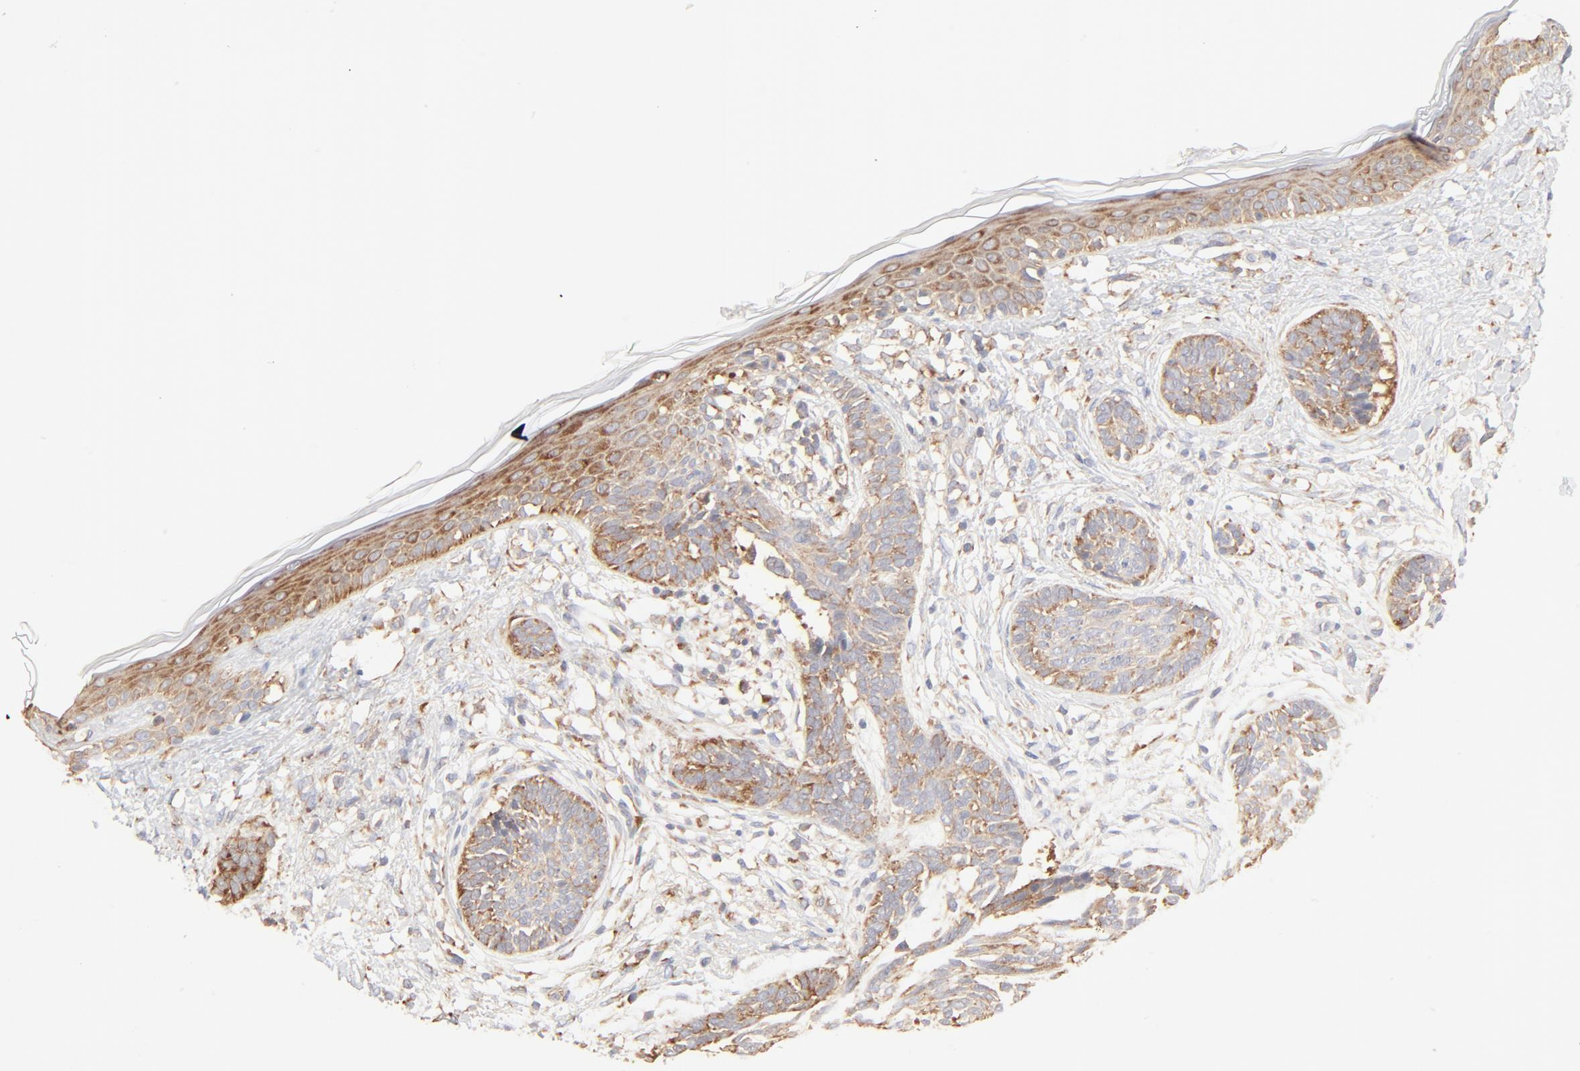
{"staining": {"intensity": "weak", "quantity": ">75%", "location": "cytoplasmic/membranous"}, "tissue": "skin cancer", "cell_type": "Tumor cells", "image_type": "cancer", "snomed": [{"axis": "morphology", "description": "Normal tissue, NOS"}, {"axis": "morphology", "description": "Basal cell carcinoma"}, {"axis": "topography", "description": "Skin"}], "caption": "Skin cancer (basal cell carcinoma) stained for a protein (brown) shows weak cytoplasmic/membranous positive staining in approximately >75% of tumor cells.", "gene": "RPS20", "patient": {"sex": "male", "age": 63}}